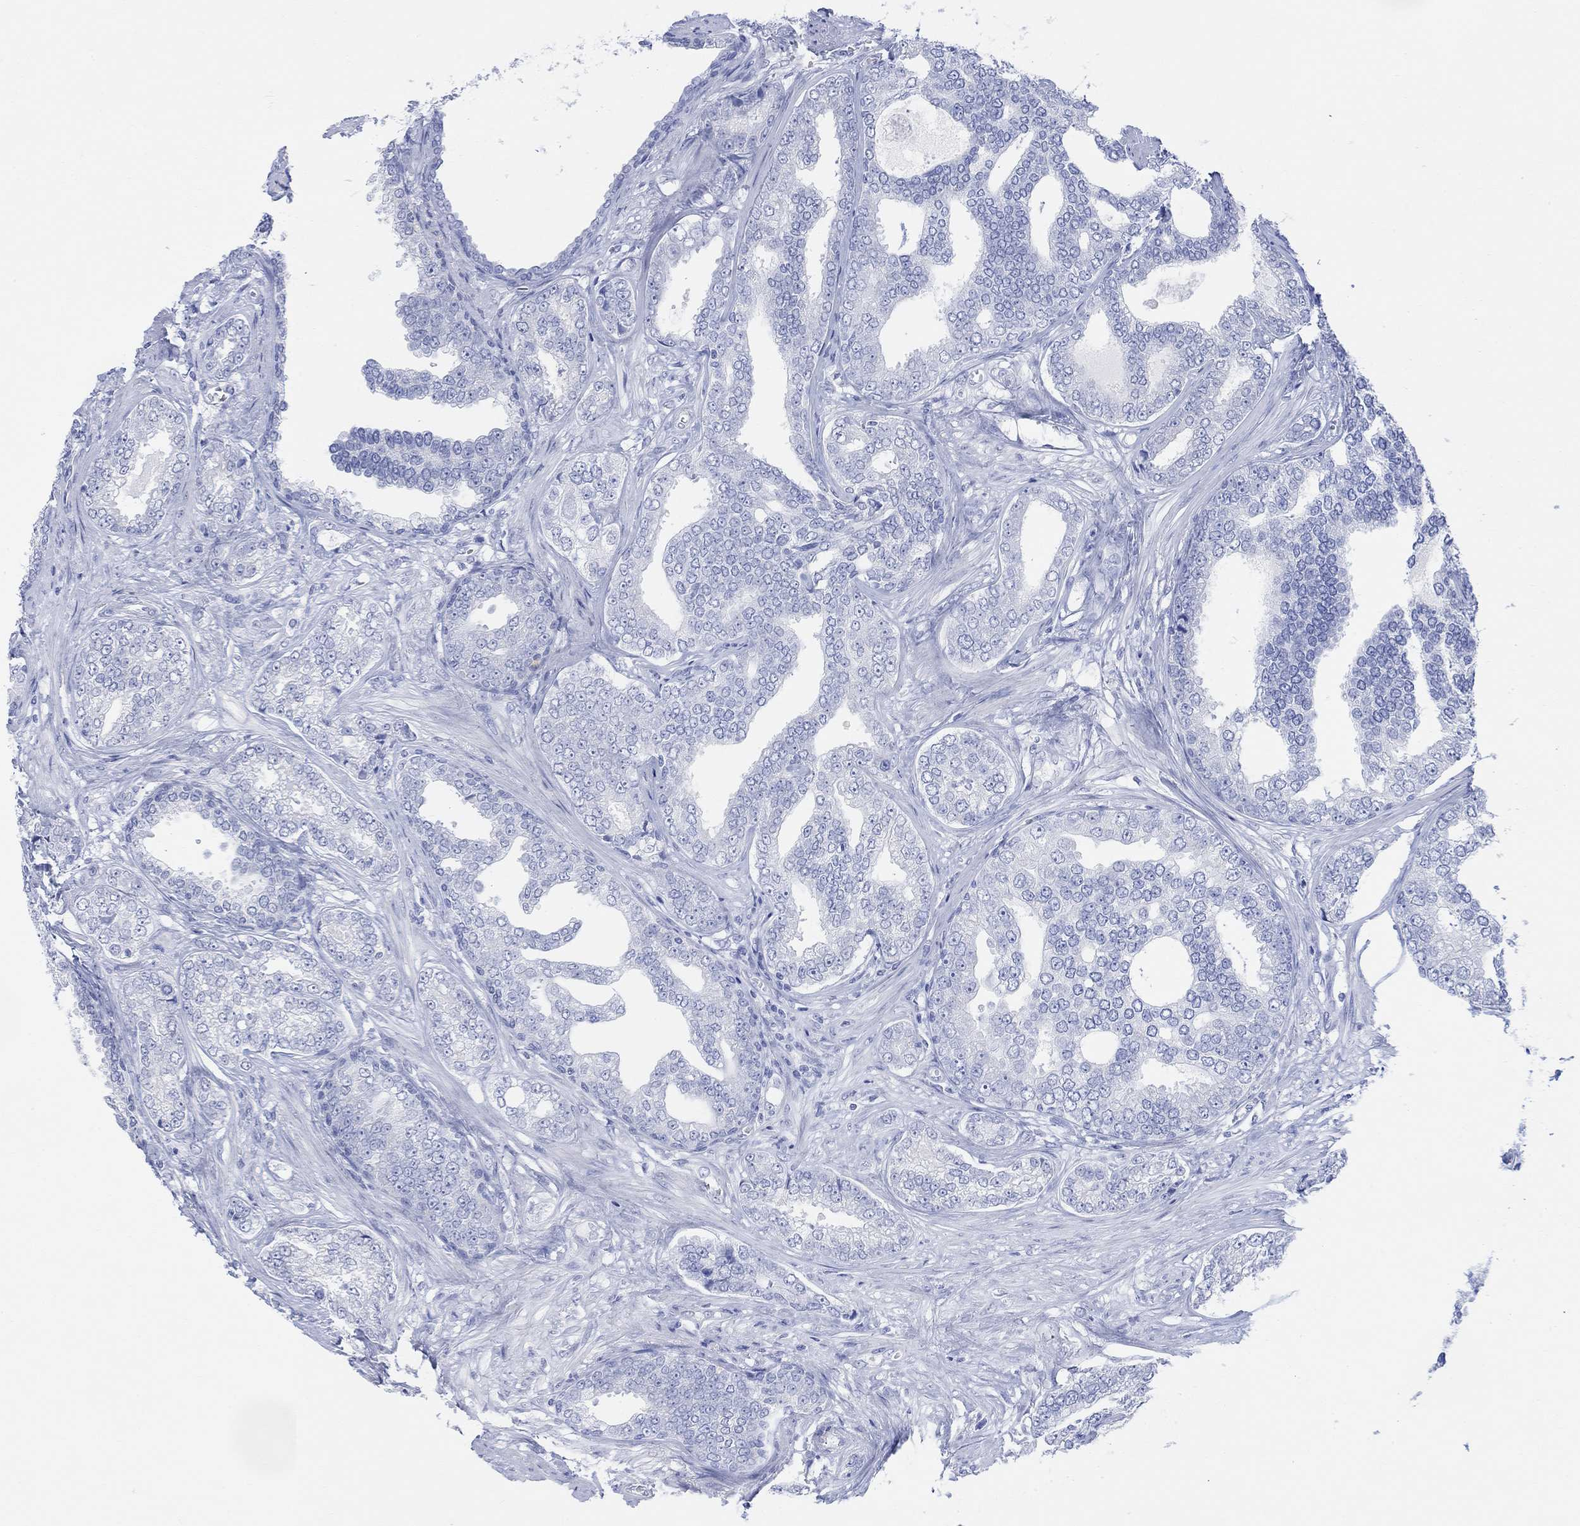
{"staining": {"intensity": "negative", "quantity": "none", "location": "none"}, "tissue": "prostate cancer", "cell_type": "Tumor cells", "image_type": "cancer", "snomed": [{"axis": "morphology", "description": "Adenocarcinoma, NOS"}, {"axis": "topography", "description": "Prostate"}], "caption": "This is a photomicrograph of immunohistochemistry (IHC) staining of adenocarcinoma (prostate), which shows no positivity in tumor cells.", "gene": "GNG13", "patient": {"sex": "male", "age": 67}}